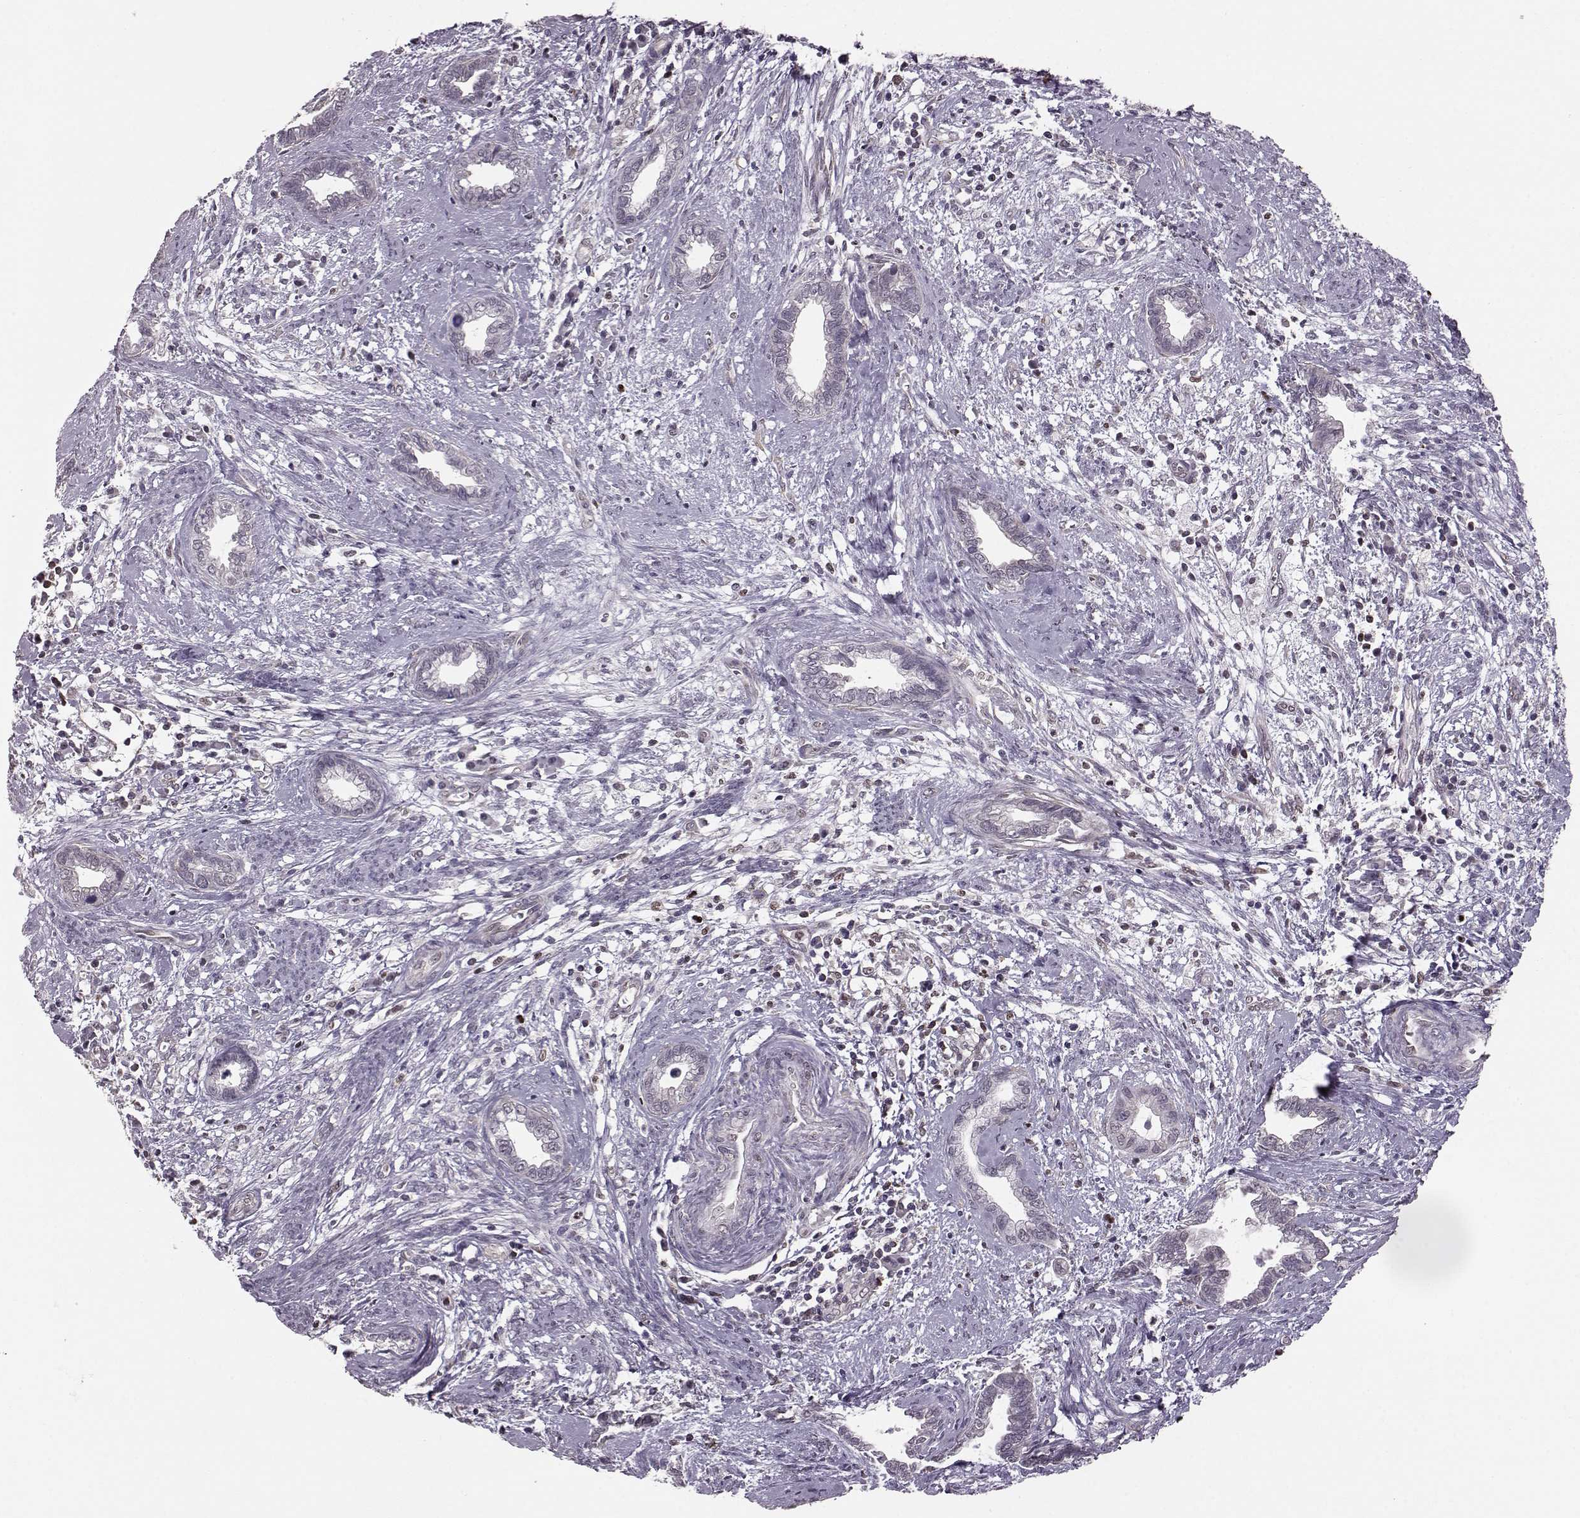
{"staining": {"intensity": "negative", "quantity": "none", "location": "none"}, "tissue": "cervical cancer", "cell_type": "Tumor cells", "image_type": "cancer", "snomed": [{"axis": "morphology", "description": "Adenocarcinoma, NOS"}, {"axis": "topography", "description": "Cervix"}], "caption": "A micrograph of cervical cancer stained for a protein exhibits no brown staining in tumor cells.", "gene": "KLF6", "patient": {"sex": "female", "age": 62}}